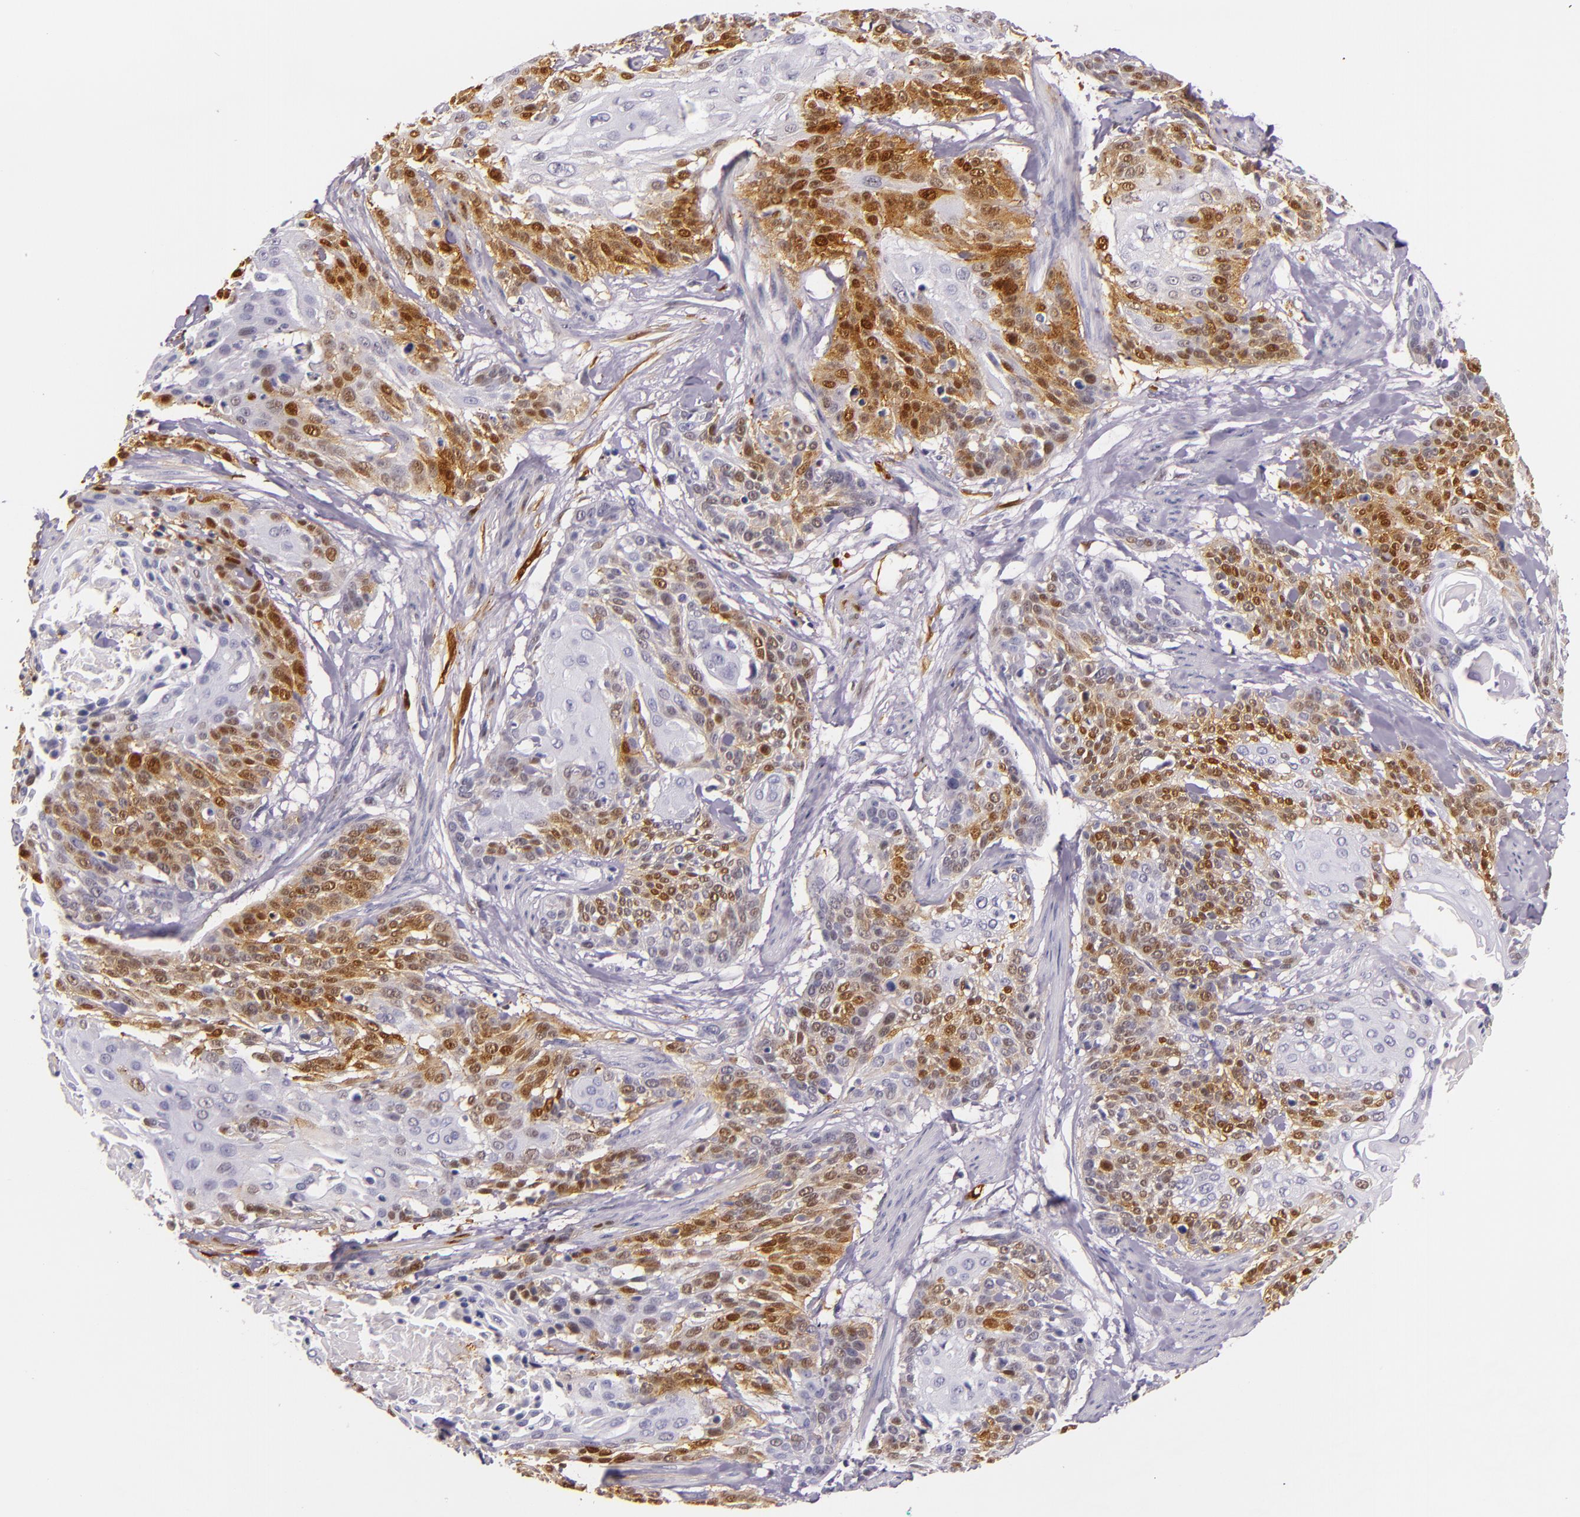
{"staining": {"intensity": "moderate", "quantity": "25%-75%", "location": "nuclear"}, "tissue": "cervical cancer", "cell_type": "Tumor cells", "image_type": "cancer", "snomed": [{"axis": "morphology", "description": "Squamous cell carcinoma, NOS"}, {"axis": "topography", "description": "Cervix"}], "caption": "The photomicrograph reveals immunohistochemical staining of squamous cell carcinoma (cervical). There is moderate nuclear positivity is present in approximately 25%-75% of tumor cells.", "gene": "MT1A", "patient": {"sex": "female", "age": 57}}